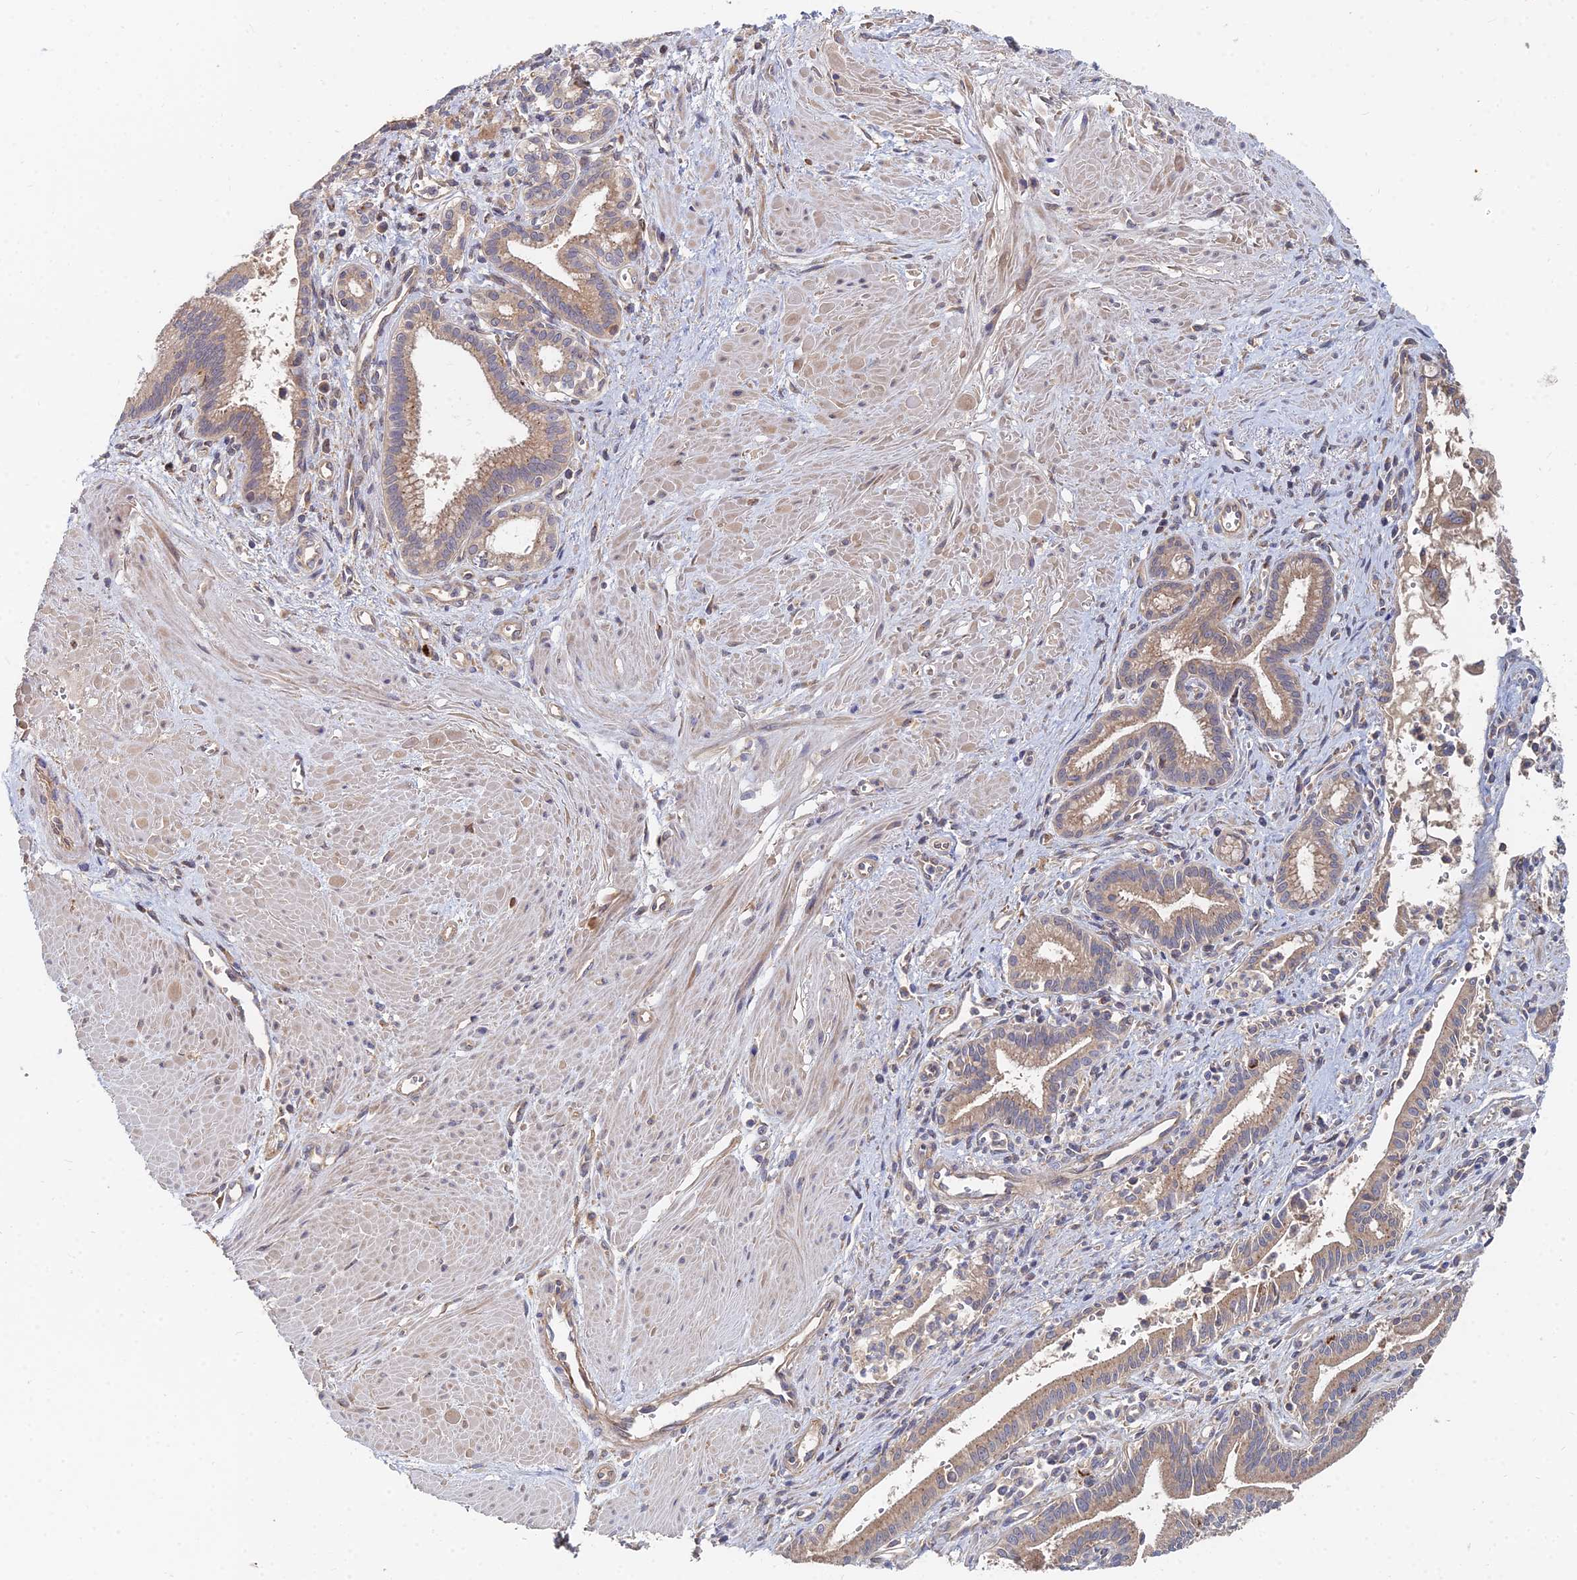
{"staining": {"intensity": "moderate", "quantity": ">75%", "location": "cytoplasmic/membranous"}, "tissue": "pancreatic cancer", "cell_type": "Tumor cells", "image_type": "cancer", "snomed": [{"axis": "morphology", "description": "Adenocarcinoma, NOS"}, {"axis": "topography", "description": "Pancreas"}], "caption": "Immunohistochemical staining of human pancreatic cancer (adenocarcinoma) demonstrates medium levels of moderate cytoplasmic/membranous positivity in about >75% of tumor cells.", "gene": "CCZ1", "patient": {"sex": "male", "age": 78}}